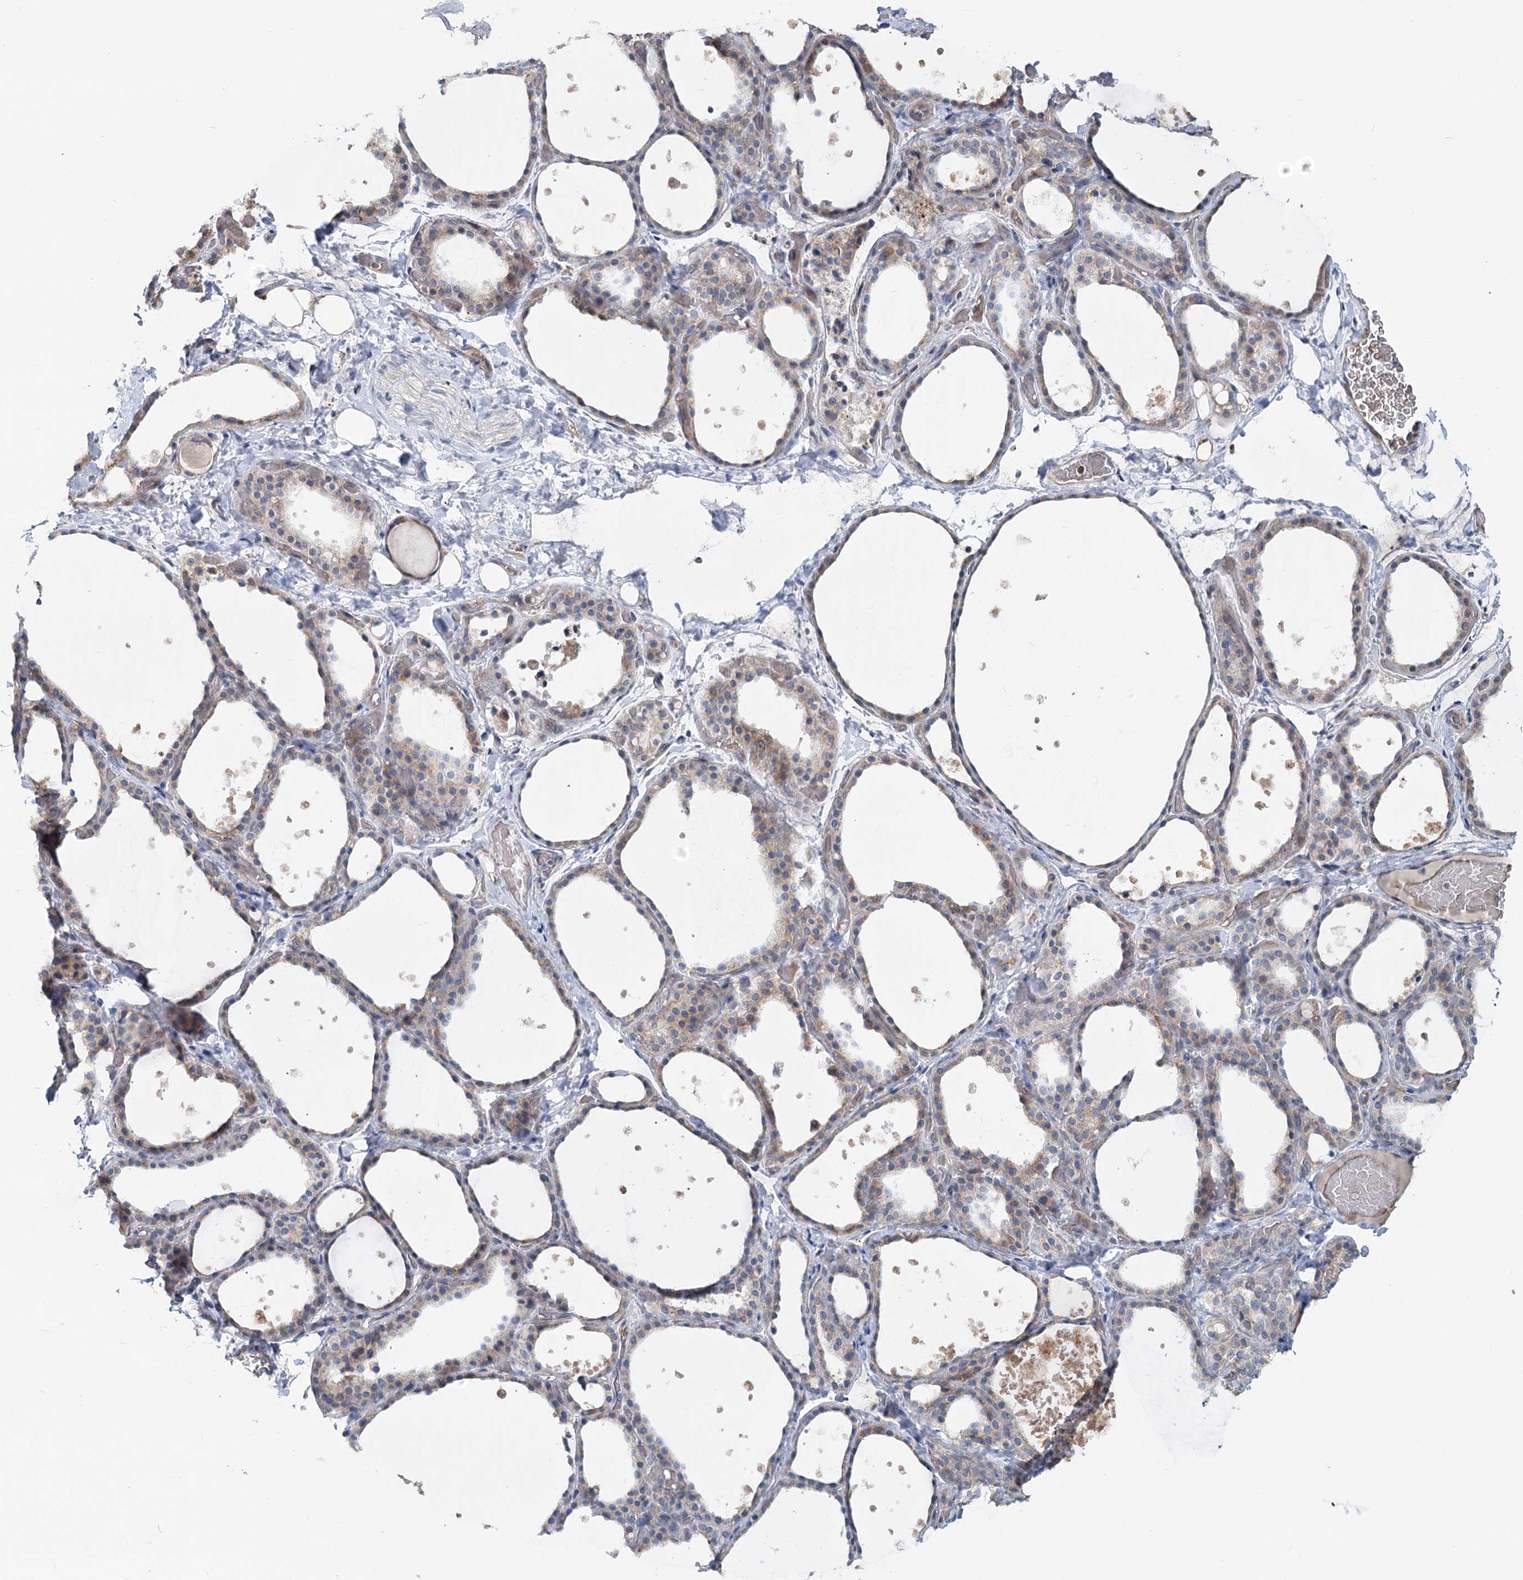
{"staining": {"intensity": "weak", "quantity": "25%-75%", "location": "cytoplasmic/membranous"}, "tissue": "thyroid gland", "cell_type": "Glandular cells", "image_type": "normal", "snomed": [{"axis": "morphology", "description": "Normal tissue, NOS"}, {"axis": "topography", "description": "Thyroid gland"}], "caption": "Normal thyroid gland reveals weak cytoplasmic/membranous expression in approximately 25%-75% of glandular cells, visualized by immunohistochemistry. (Brightfield microscopy of DAB IHC at high magnification).", "gene": "CIB4", "patient": {"sex": "female", "age": 44}}